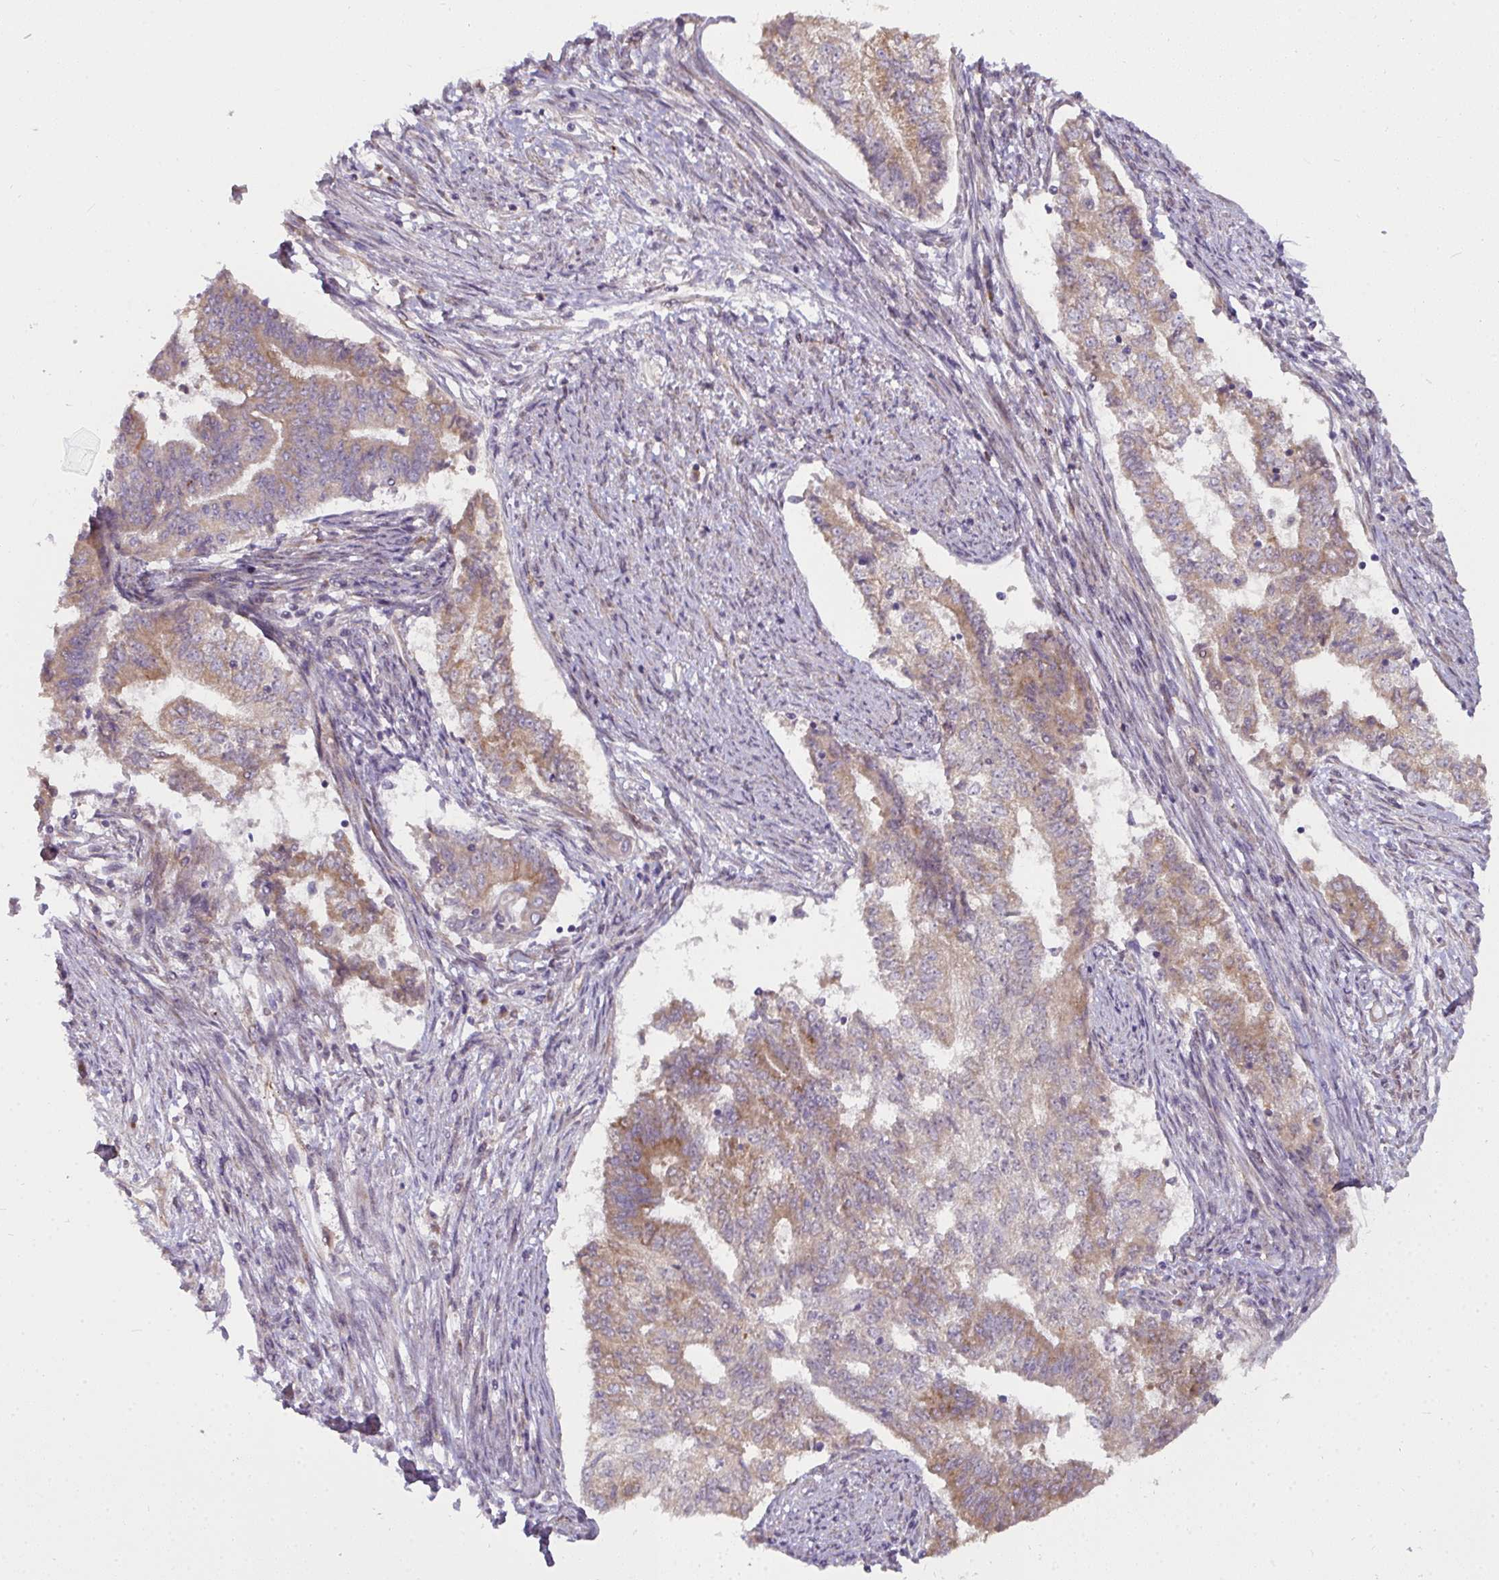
{"staining": {"intensity": "moderate", "quantity": ">75%", "location": "cytoplasmic/membranous"}, "tissue": "endometrial cancer", "cell_type": "Tumor cells", "image_type": "cancer", "snomed": [{"axis": "morphology", "description": "Adenocarcinoma, NOS"}, {"axis": "topography", "description": "Endometrium"}], "caption": "Protein staining reveals moderate cytoplasmic/membranous staining in approximately >75% of tumor cells in endometrial cancer (adenocarcinoma). (Brightfield microscopy of DAB IHC at high magnification).", "gene": "SH2D1B", "patient": {"sex": "female", "age": 65}}